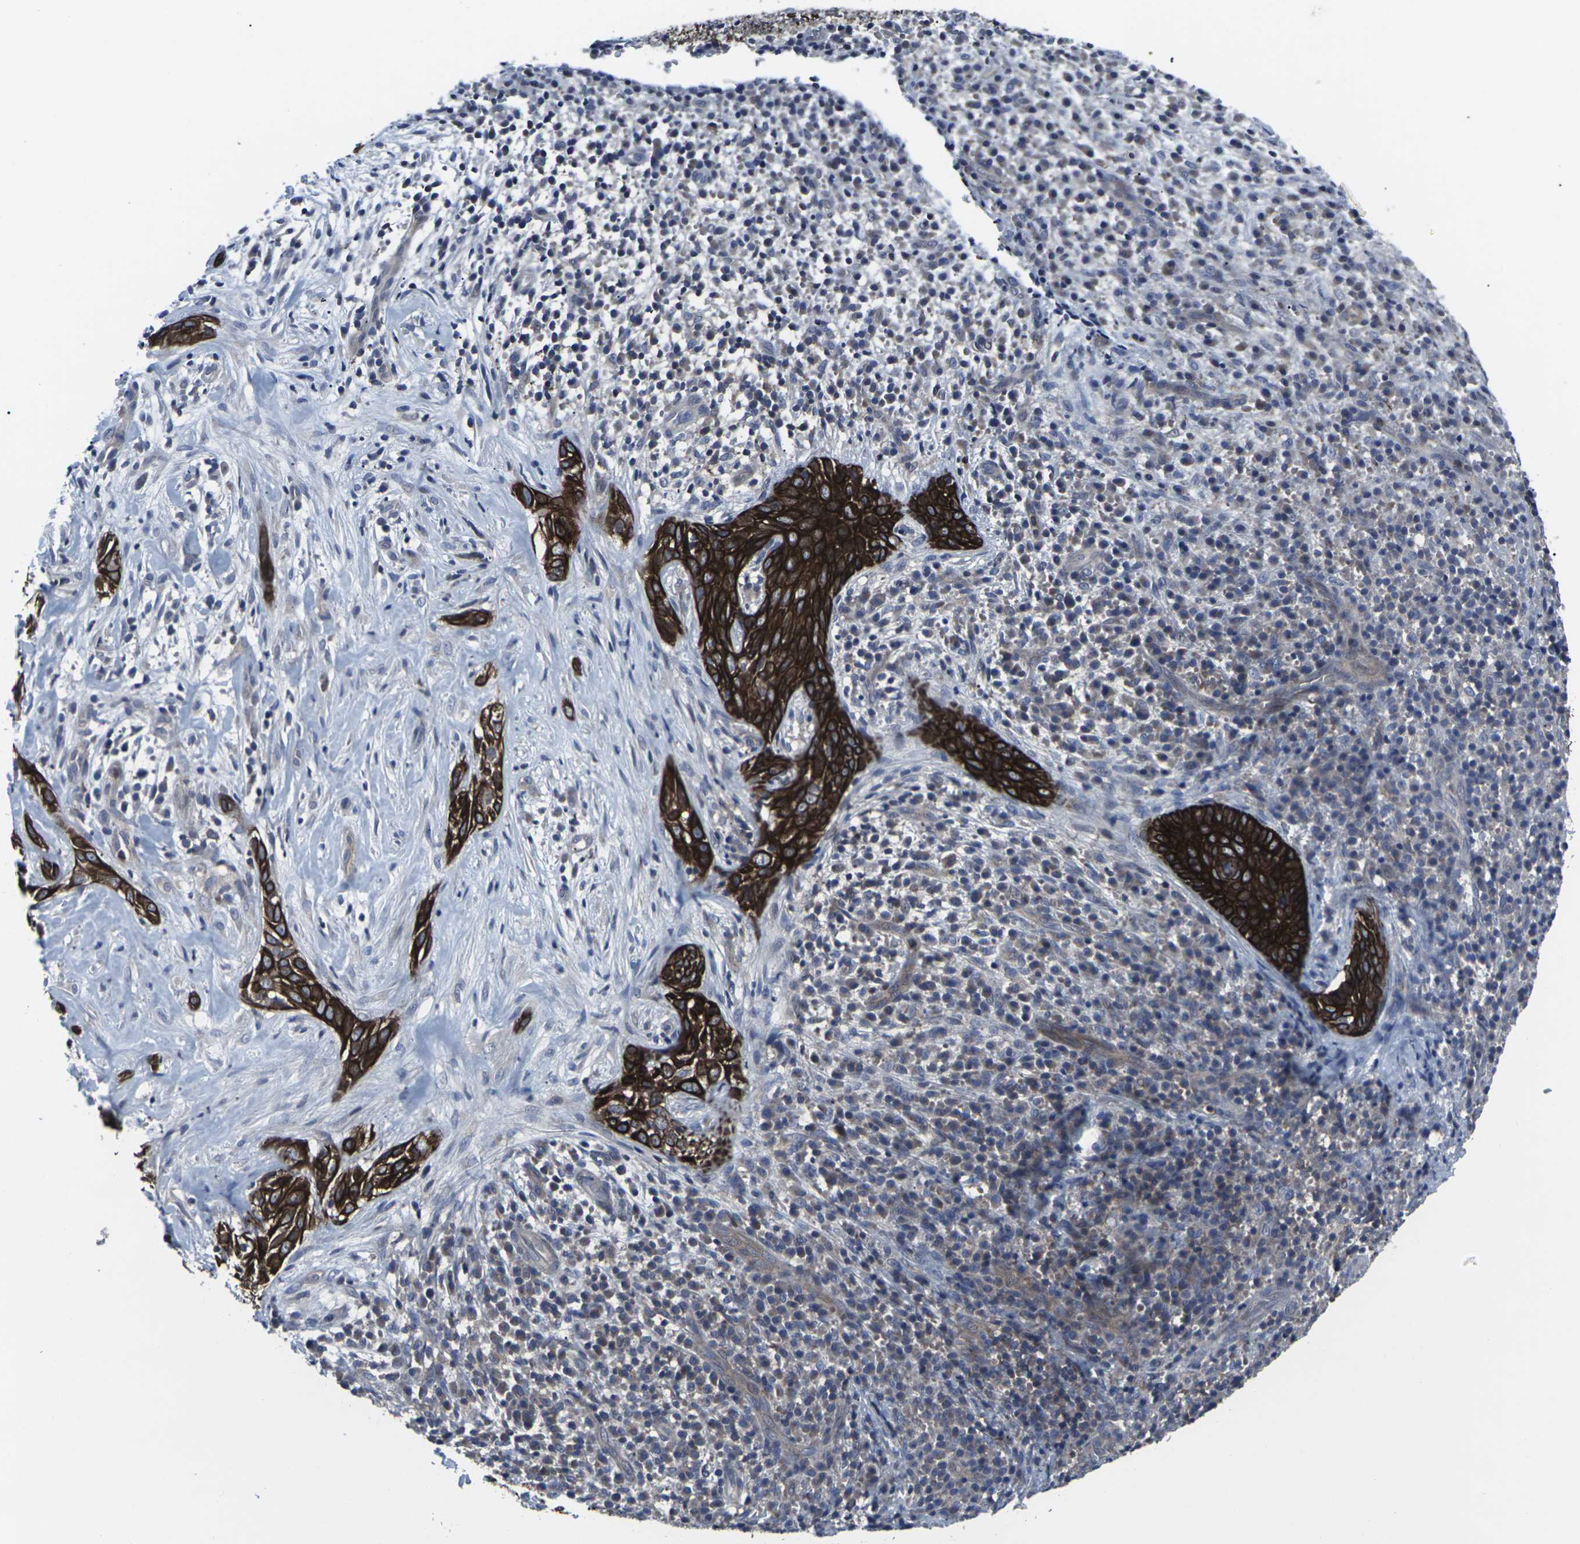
{"staining": {"intensity": "strong", "quantity": ">75%", "location": "cytoplasmic/membranous"}, "tissue": "skin cancer", "cell_type": "Tumor cells", "image_type": "cancer", "snomed": [{"axis": "morphology", "description": "Basal cell carcinoma"}, {"axis": "topography", "description": "Skin"}], "caption": "This image exhibits immunohistochemistry staining of human basal cell carcinoma (skin), with high strong cytoplasmic/membranous positivity in approximately >75% of tumor cells.", "gene": "HPRT1", "patient": {"sex": "male", "age": 72}}